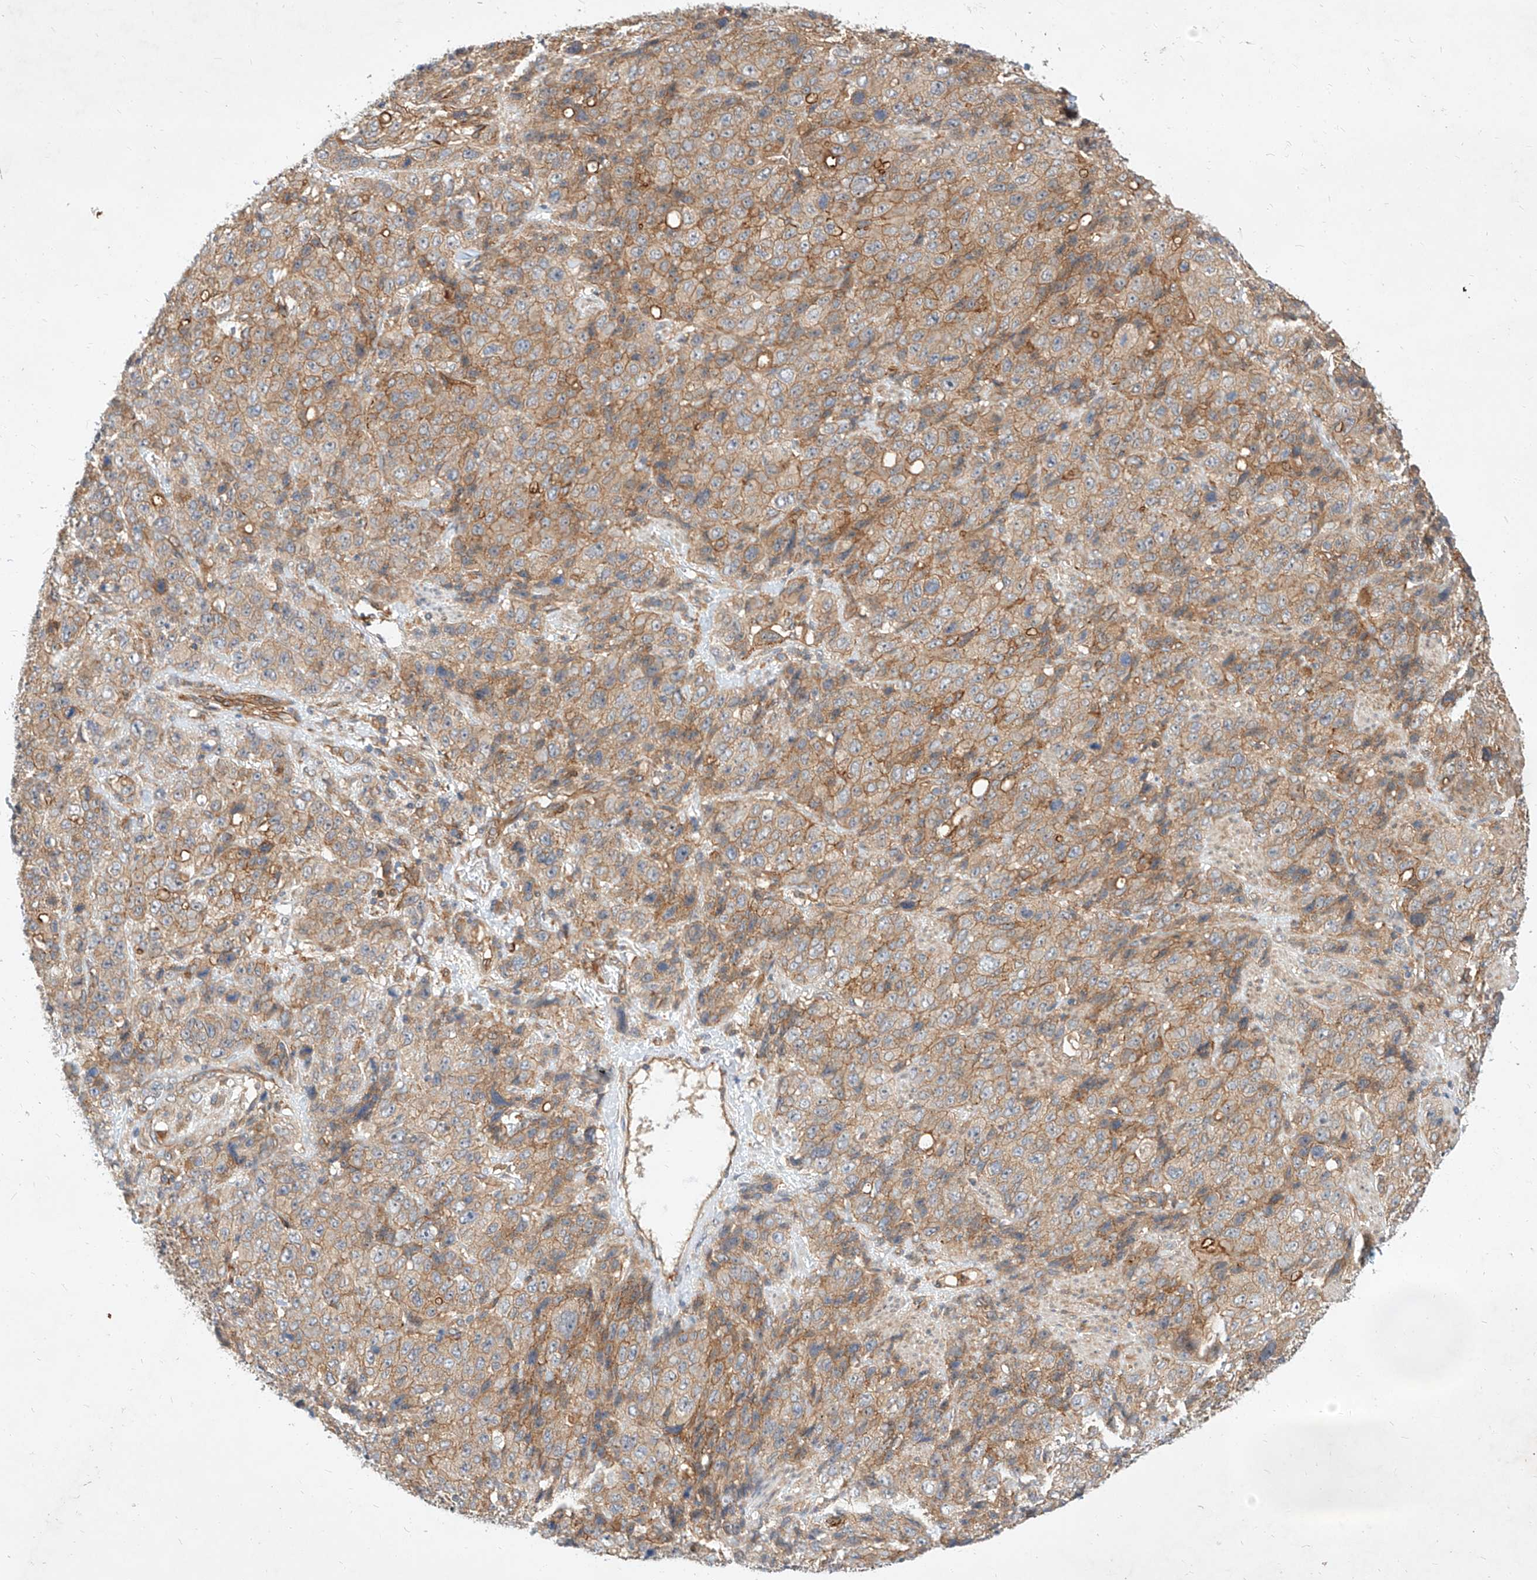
{"staining": {"intensity": "weak", "quantity": ">75%", "location": "cytoplasmic/membranous"}, "tissue": "stomach cancer", "cell_type": "Tumor cells", "image_type": "cancer", "snomed": [{"axis": "morphology", "description": "Adenocarcinoma, NOS"}, {"axis": "topography", "description": "Stomach"}], "caption": "Immunohistochemical staining of human stomach adenocarcinoma exhibits weak cytoplasmic/membranous protein staining in about >75% of tumor cells.", "gene": "NFAM1", "patient": {"sex": "male", "age": 48}}